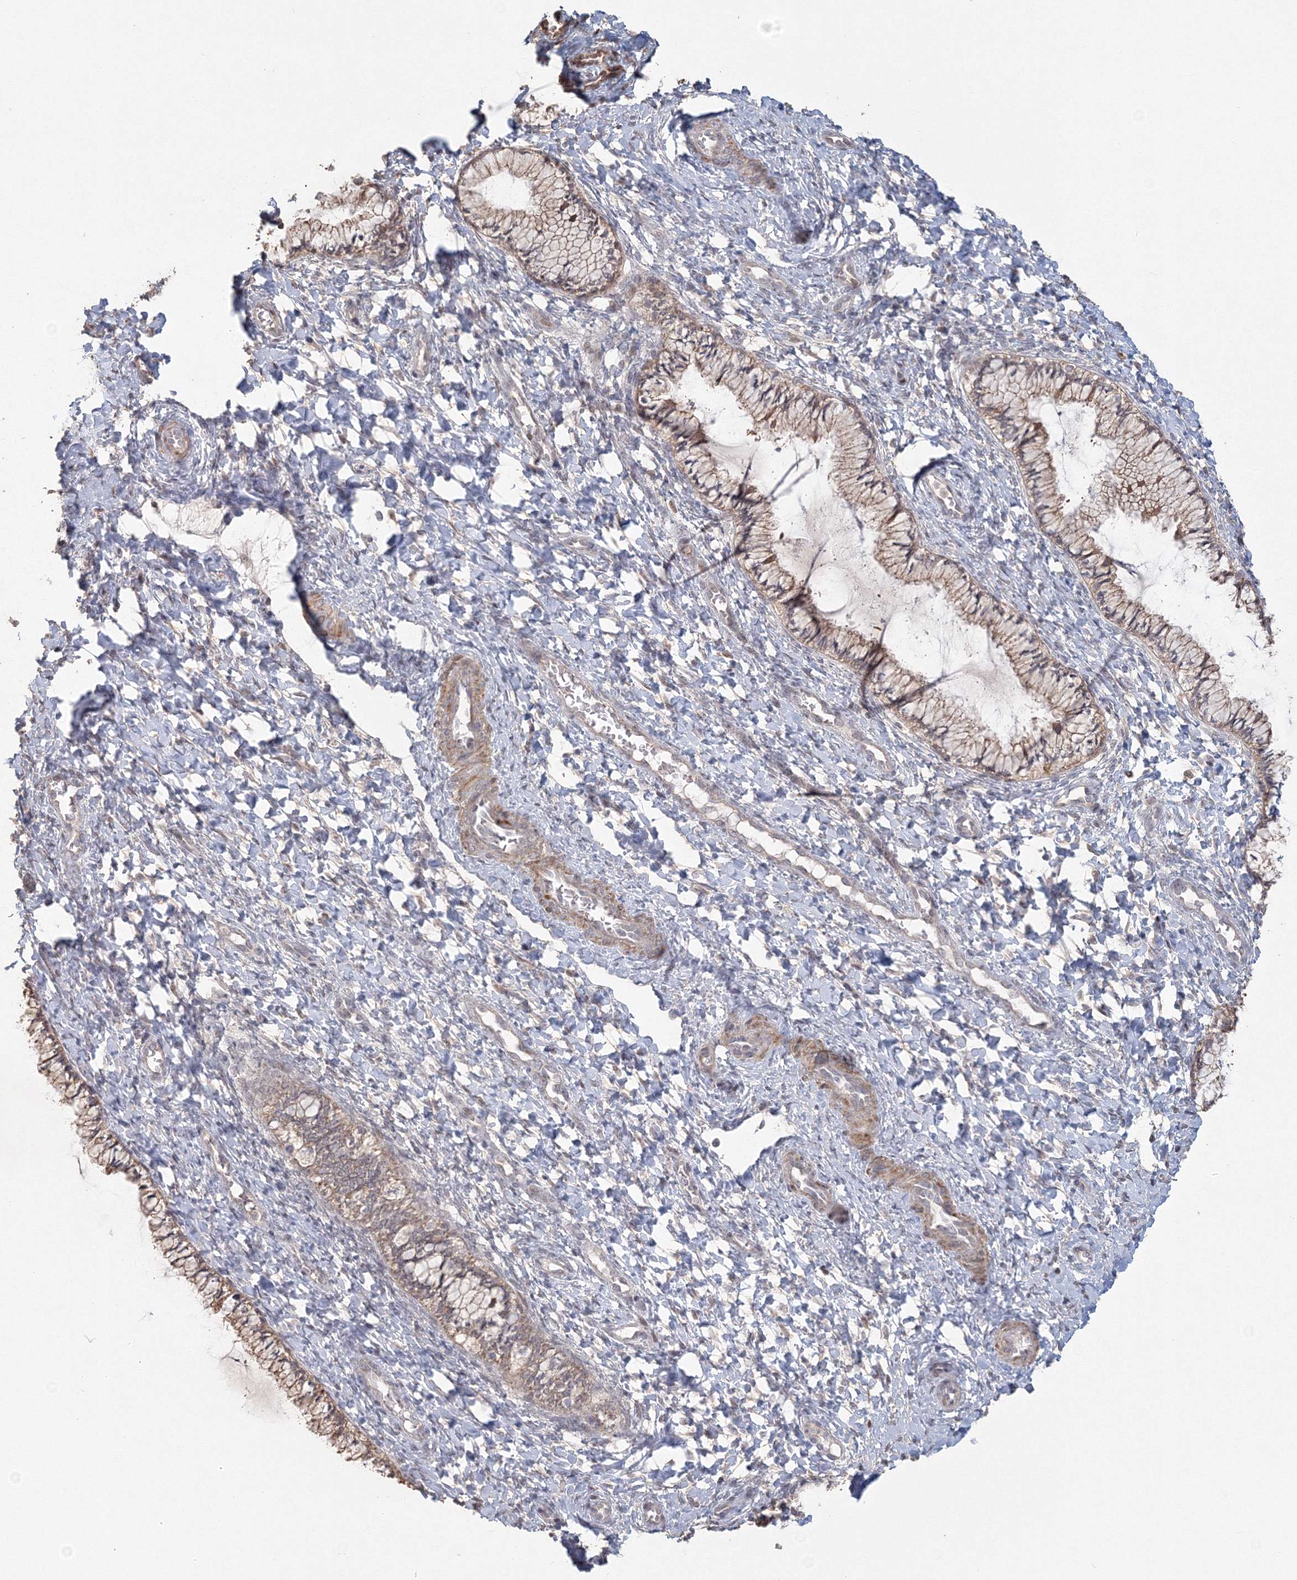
{"staining": {"intensity": "weak", "quantity": ">75%", "location": "cytoplasmic/membranous"}, "tissue": "cervix", "cell_type": "Glandular cells", "image_type": "normal", "snomed": [{"axis": "morphology", "description": "Normal tissue, NOS"}, {"axis": "morphology", "description": "Adenocarcinoma, NOS"}, {"axis": "topography", "description": "Cervix"}], "caption": "Cervix stained for a protein (brown) exhibits weak cytoplasmic/membranous positive staining in about >75% of glandular cells.", "gene": "TACC2", "patient": {"sex": "female", "age": 29}}